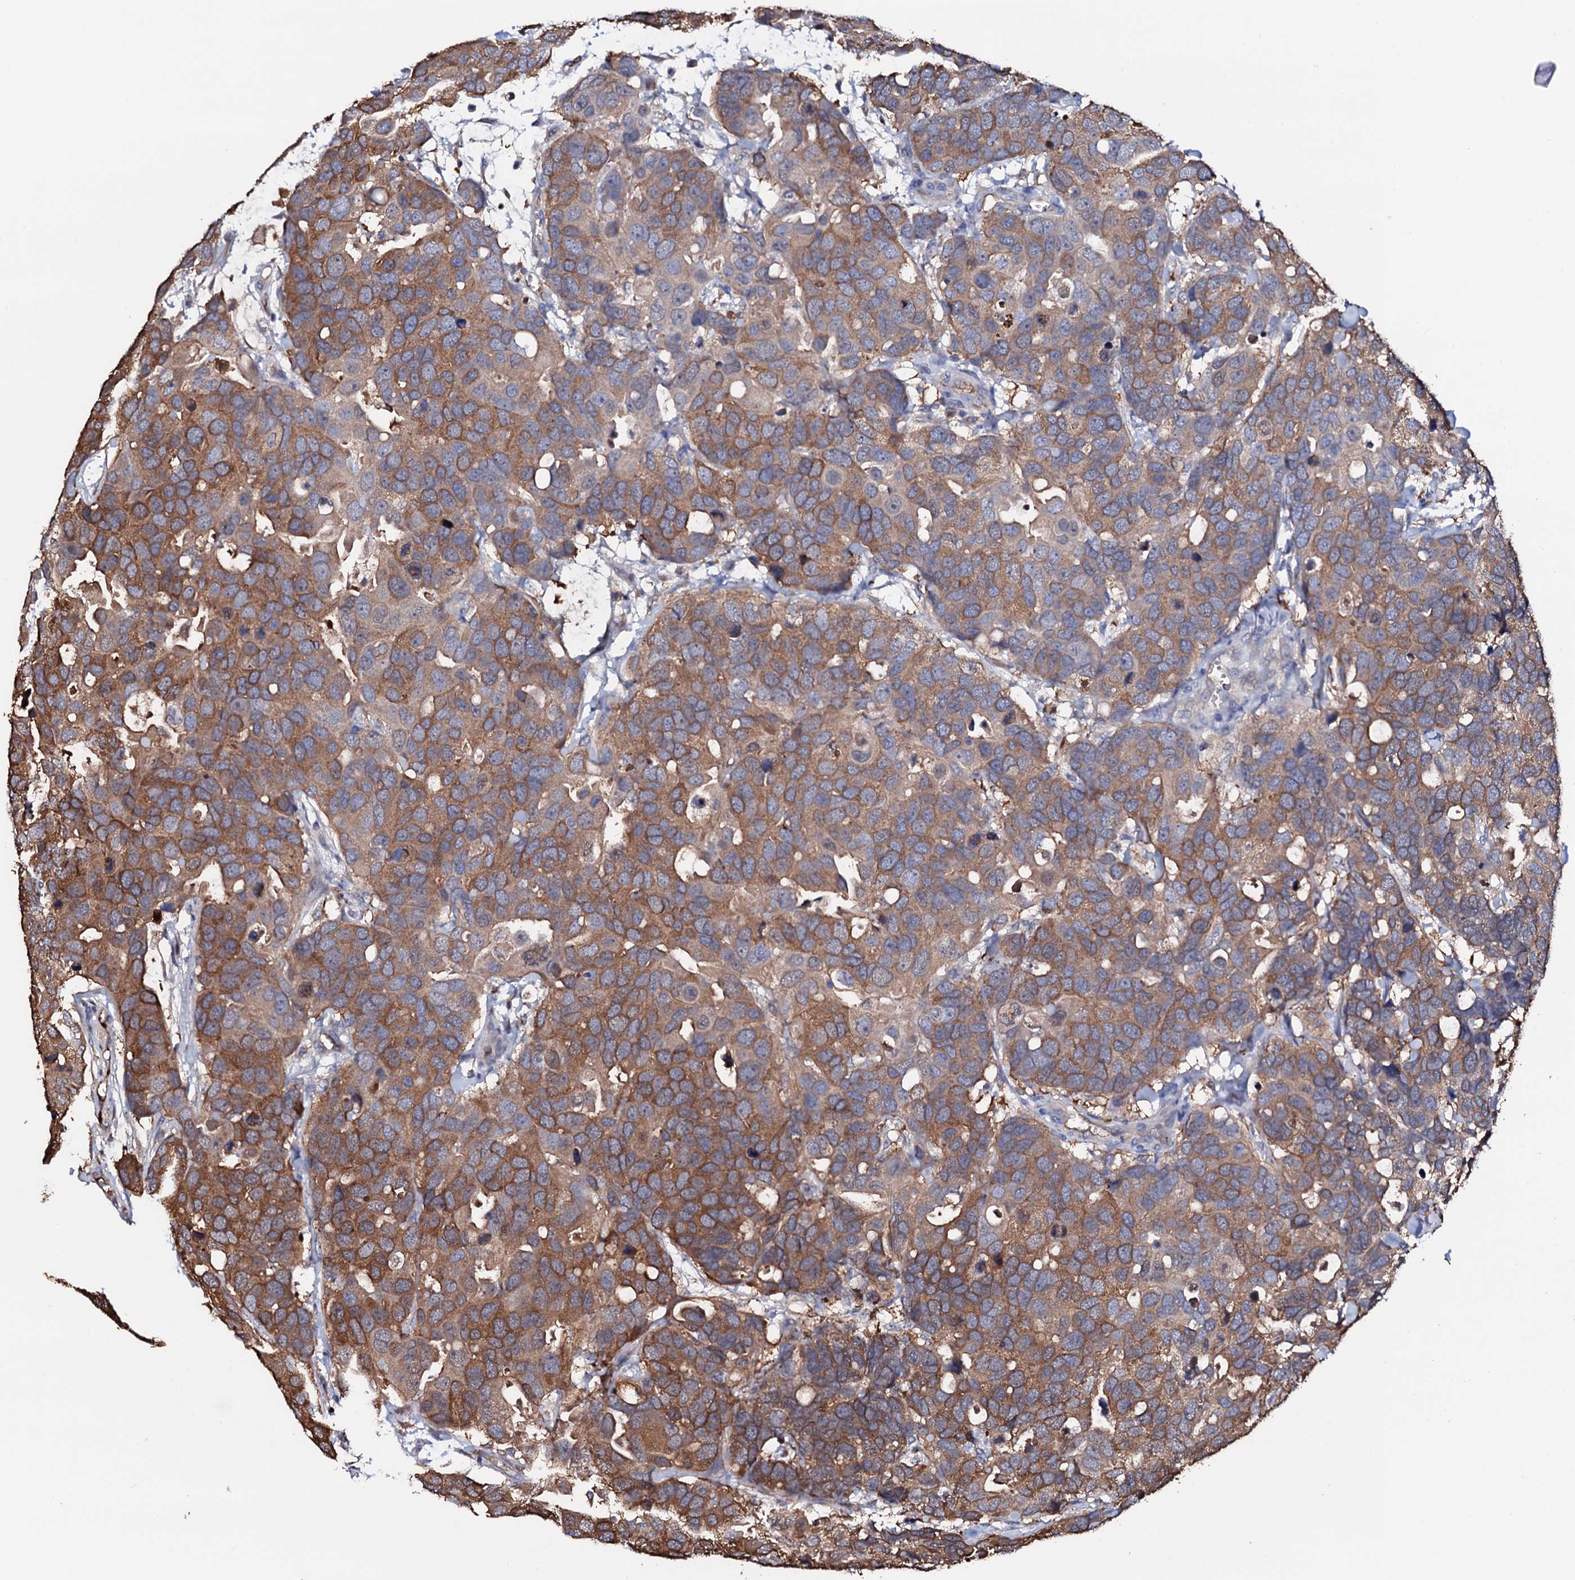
{"staining": {"intensity": "moderate", "quantity": ">75%", "location": "cytoplasmic/membranous"}, "tissue": "breast cancer", "cell_type": "Tumor cells", "image_type": "cancer", "snomed": [{"axis": "morphology", "description": "Duct carcinoma"}, {"axis": "topography", "description": "Breast"}], "caption": "DAB immunohistochemical staining of breast cancer (intraductal carcinoma) reveals moderate cytoplasmic/membranous protein expression in about >75% of tumor cells. The staining was performed using DAB (3,3'-diaminobenzidine) to visualize the protein expression in brown, while the nuclei were stained in blue with hematoxylin (Magnification: 20x).", "gene": "TCAF2", "patient": {"sex": "female", "age": 83}}